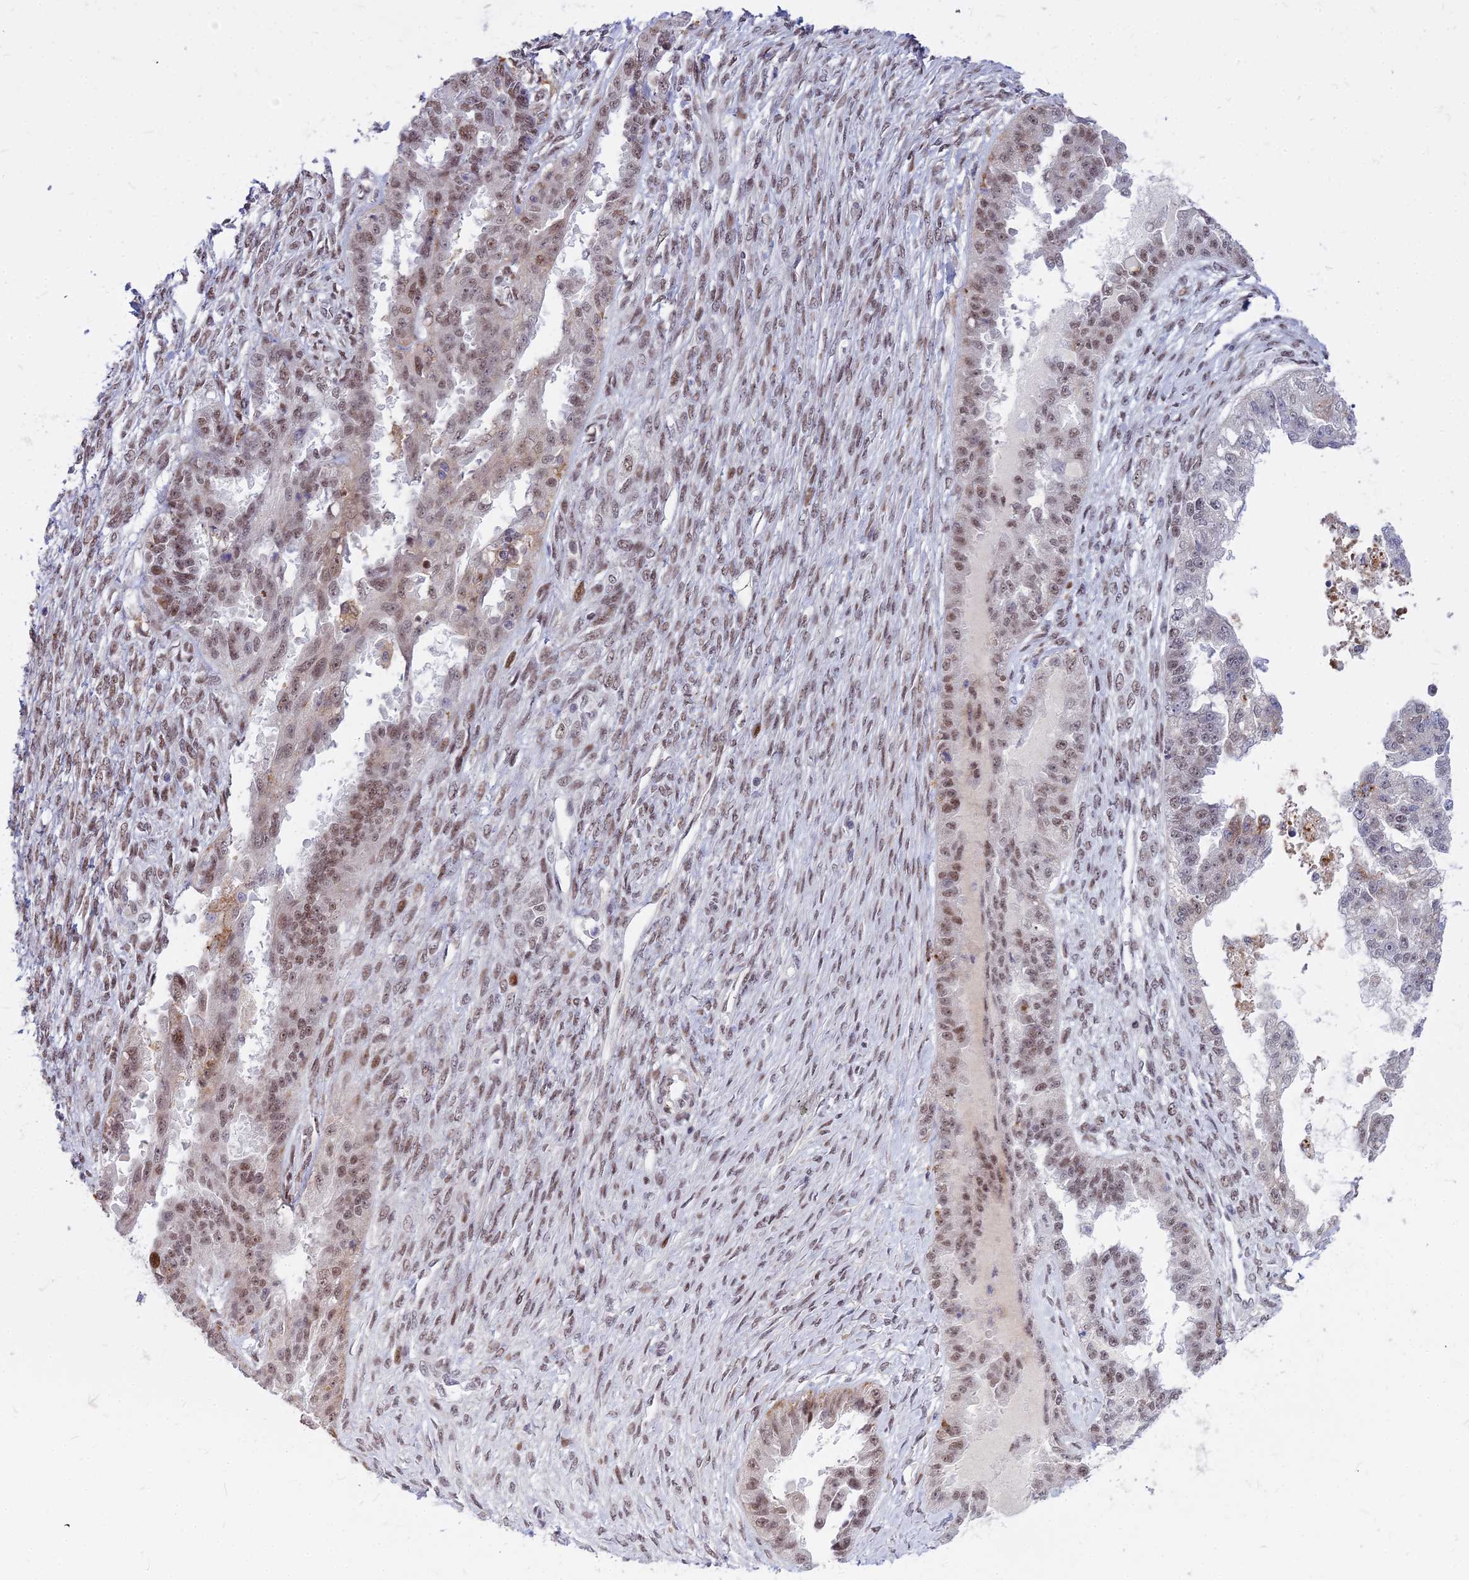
{"staining": {"intensity": "moderate", "quantity": "25%-75%", "location": "nuclear"}, "tissue": "ovarian cancer", "cell_type": "Tumor cells", "image_type": "cancer", "snomed": [{"axis": "morphology", "description": "Cystadenocarcinoma, serous, NOS"}, {"axis": "topography", "description": "Ovary"}], "caption": "Immunohistochemistry of human ovarian serous cystadenocarcinoma exhibits medium levels of moderate nuclear positivity in about 25%-75% of tumor cells.", "gene": "ALG10", "patient": {"sex": "female", "age": 58}}